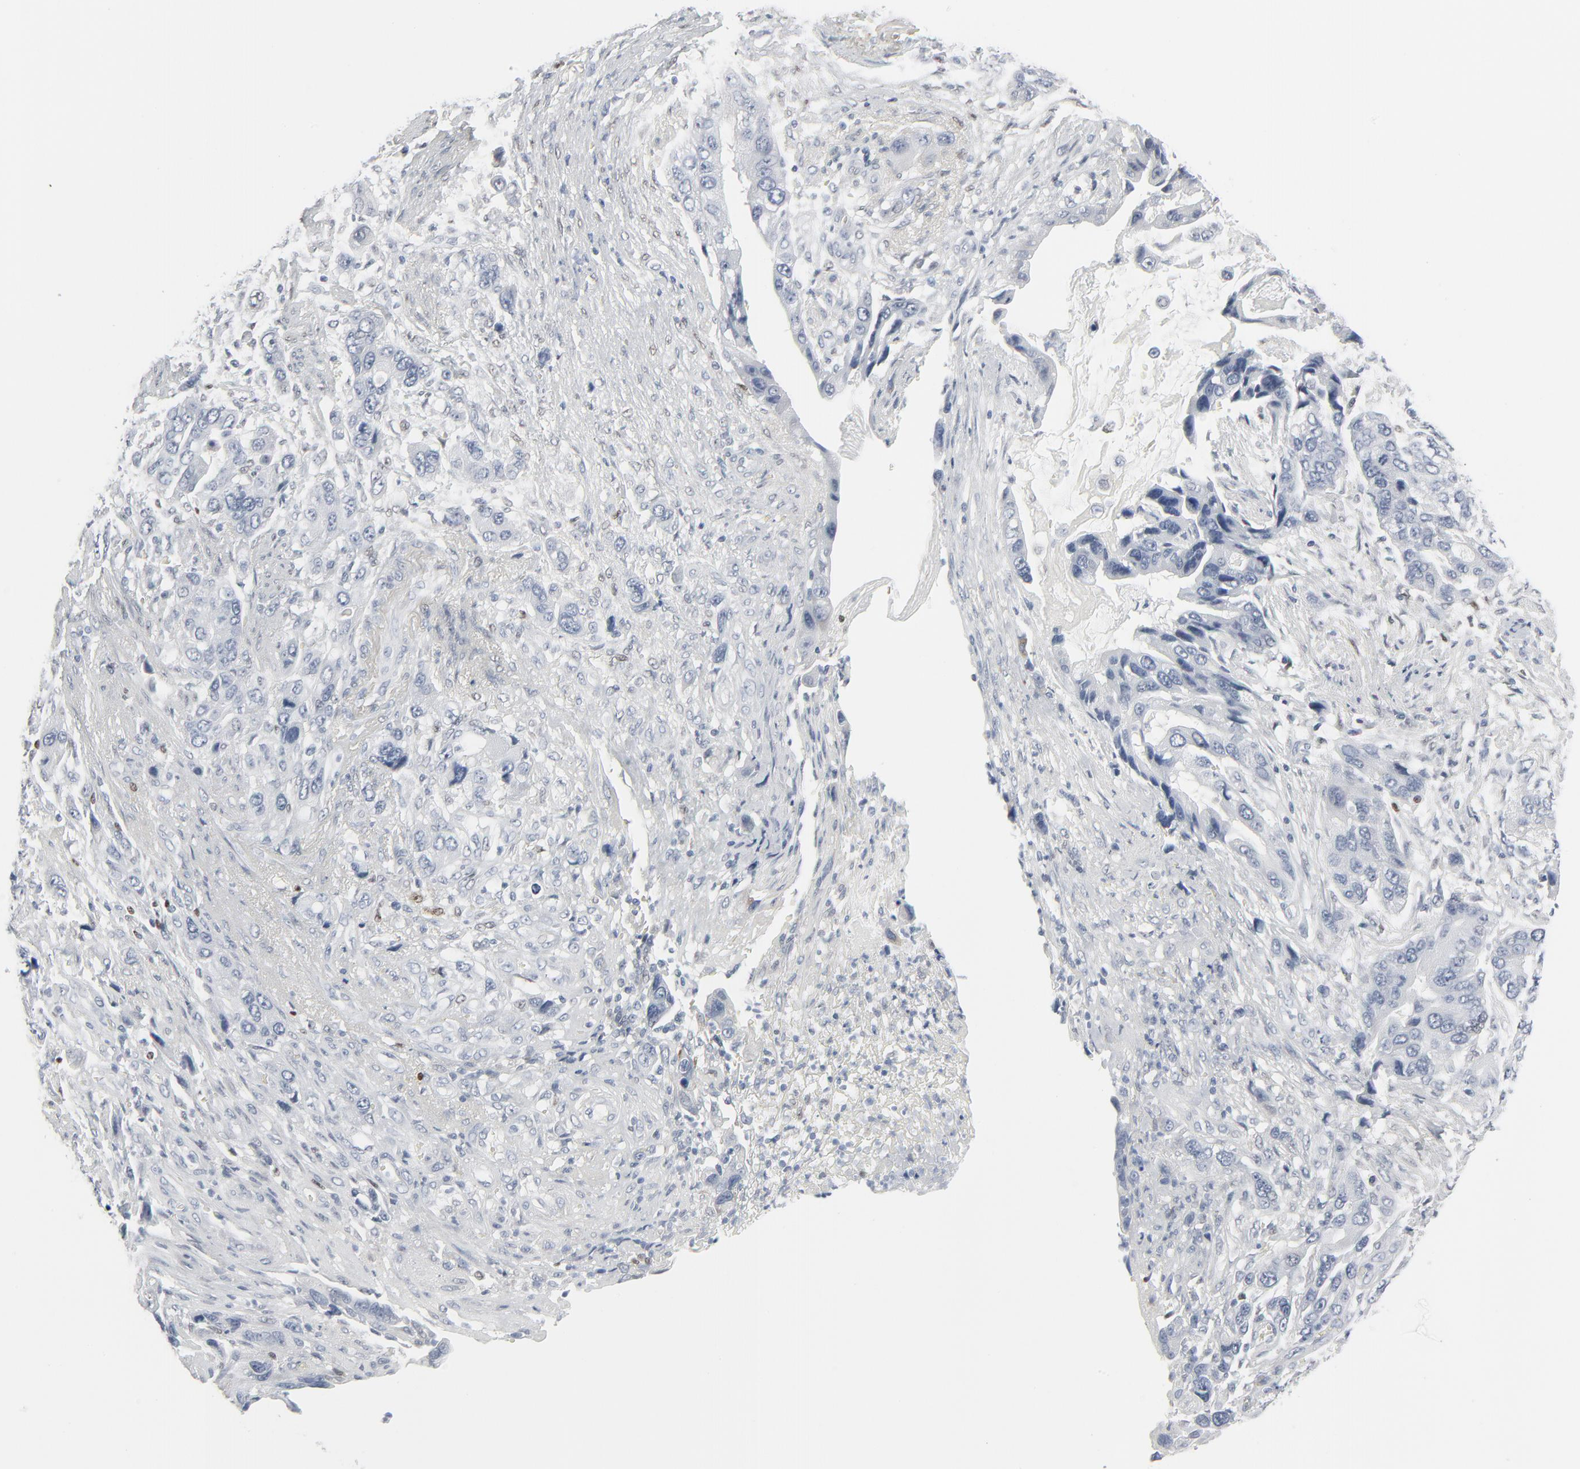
{"staining": {"intensity": "negative", "quantity": "none", "location": "none"}, "tissue": "stomach cancer", "cell_type": "Tumor cells", "image_type": "cancer", "snomed": [{"axis": "morphology", "description": "Adenocarcinoma, NOS"}, {"axis": "topography", "description": "Stomach, lower"}], "caption": "The histopathology image reveals no staining of tumor cells in stomach adenocarcinoma.", "gene": "MITF", "patient": {"sex": "female", "age": 93}}